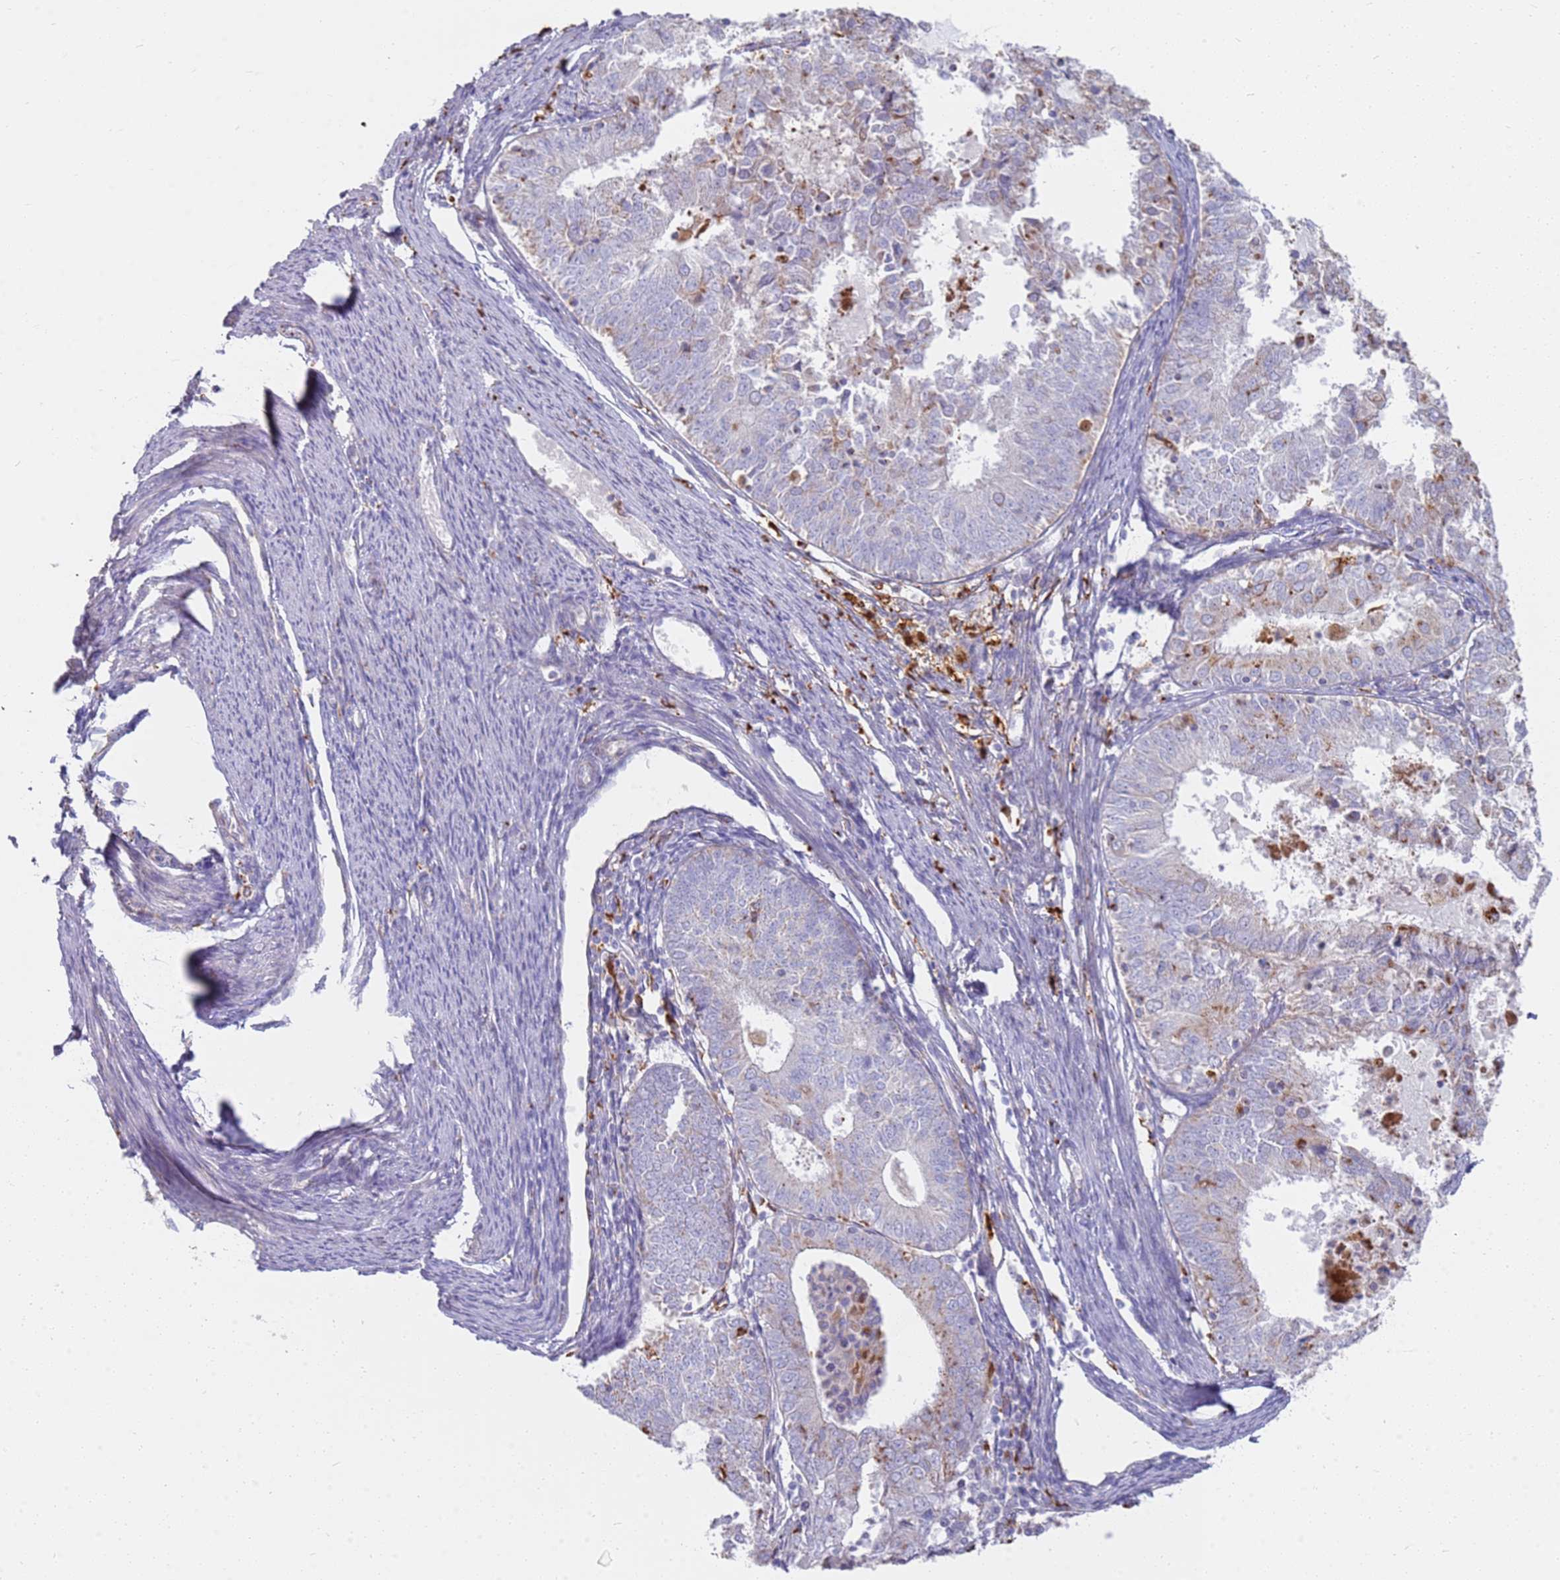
{"staining": {"intensity": "weak", "quantity": "<25%", "location": "cytoplasmic/membranous"}, "tissue": "endometrial cancer", "cell_type": "Tumor cells", "image_type": "cancer", "snomed": [{"axis": "morphology", "description": "Adenocarcinoma, NOS"}, {"axis": "topography", "description": "Endometrium"}], "caption": "Immunohistochemical staining of adenocarcinoma (endometrial) exhibits no significant expression in tumor cells.", "gene": "TMEM229B", "patient": {"sex": "female", "age": 57}}